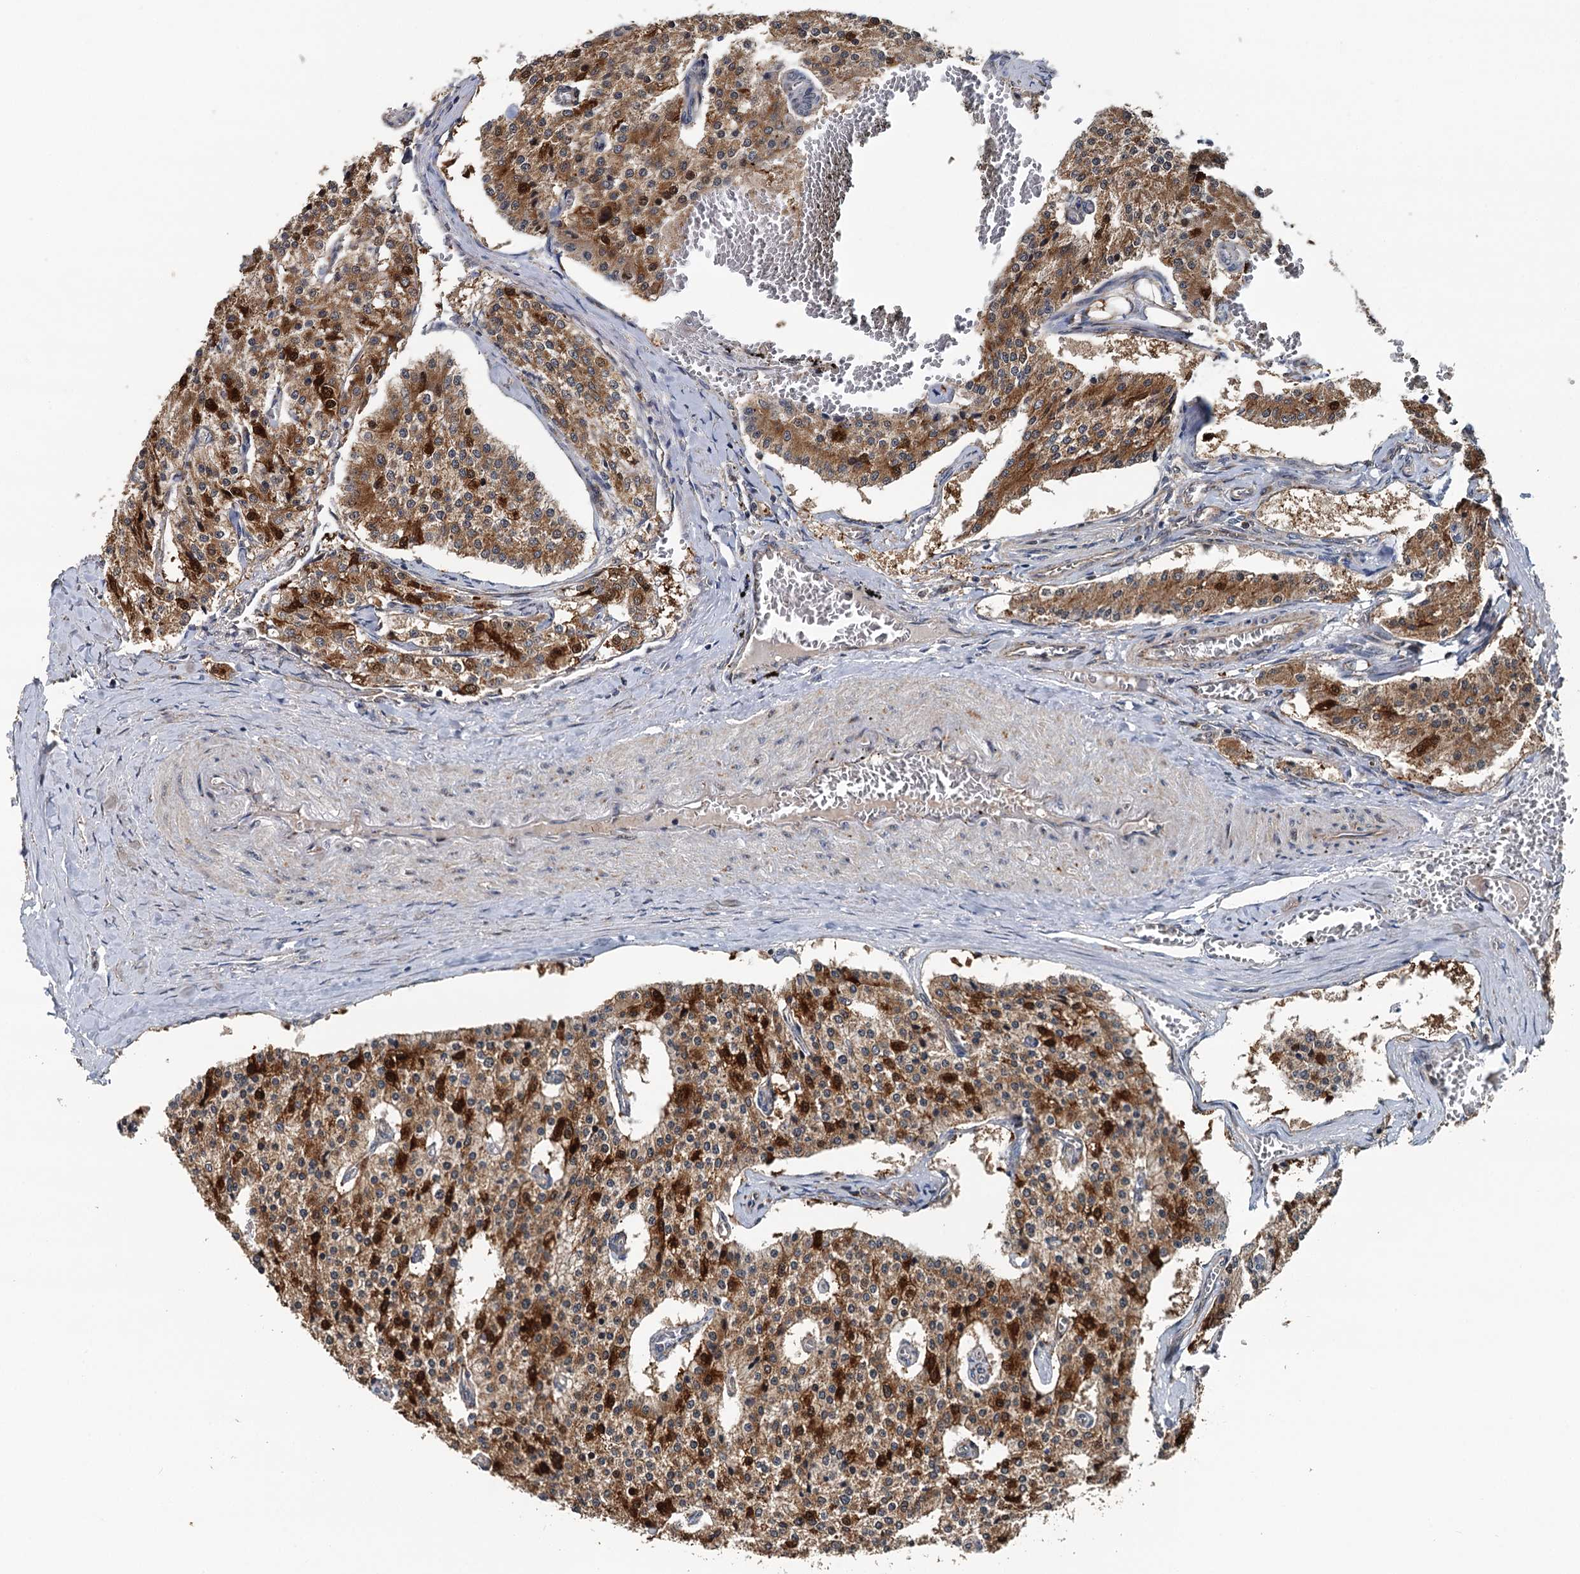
{"staining": {"intensity": "strong", "quantity": ">75%", "location": "cytoplasmic/membranous"}, "tissue": "carcinoid", "cell_type": "Tumor cells", "image_type": "cancer", "snomed": [{"axis": "morphology", "description": "Carcinoid, malignant, NOS"}, {"axis": "topography", "description": "Colon"}], "caption": "Protein staining displays strong cytoplasmic/membranous expression in about >75% of tumor cells in carcinoid.", "gene": "LRRK2", "patient": {"sex": "female", "age": 52}}